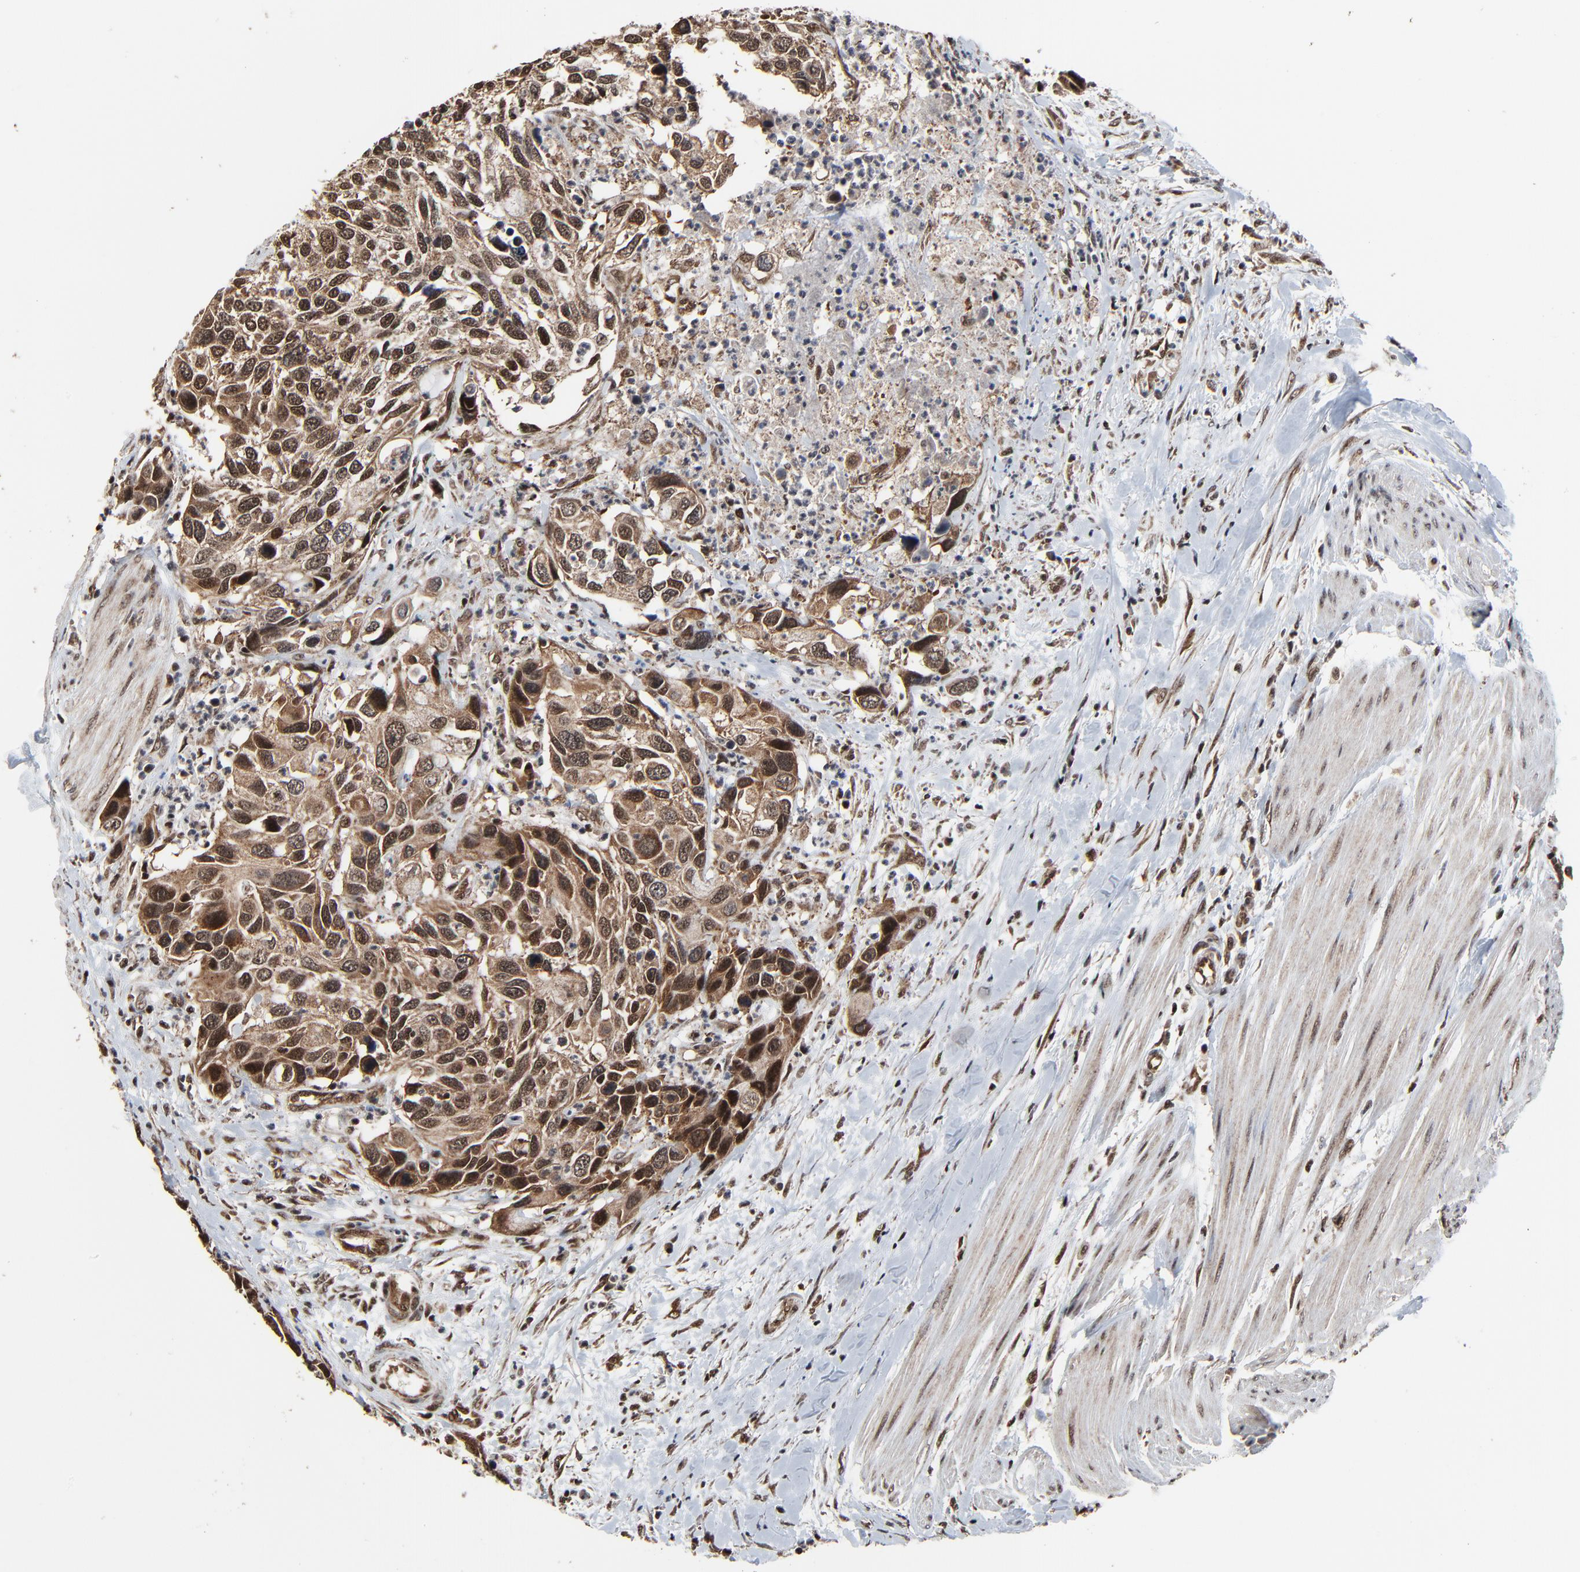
{"staining": {"intensity": "moderate", "quantity": ">75%", "location": "cytoplasmic/membranous,nuclear"}, "tissue": "urothelial cancer", "cell_type": "Tumor cells", "image_type": "cancer", "snomed": [{"axis": "morphology", "description": "Urothelial carcinoma, High grade"}, {"axis": "topography", "description": "Urinary bladder"}], "caption": "Approximately >75% of tumor cells in human urothelial cancer show moderate cytoplasmic/membranous and nuclear protein expression as visualized by brown immunohistochemical staining.", "gene": "RHOJ", "patient": {"sex": "male", "age": 66}}